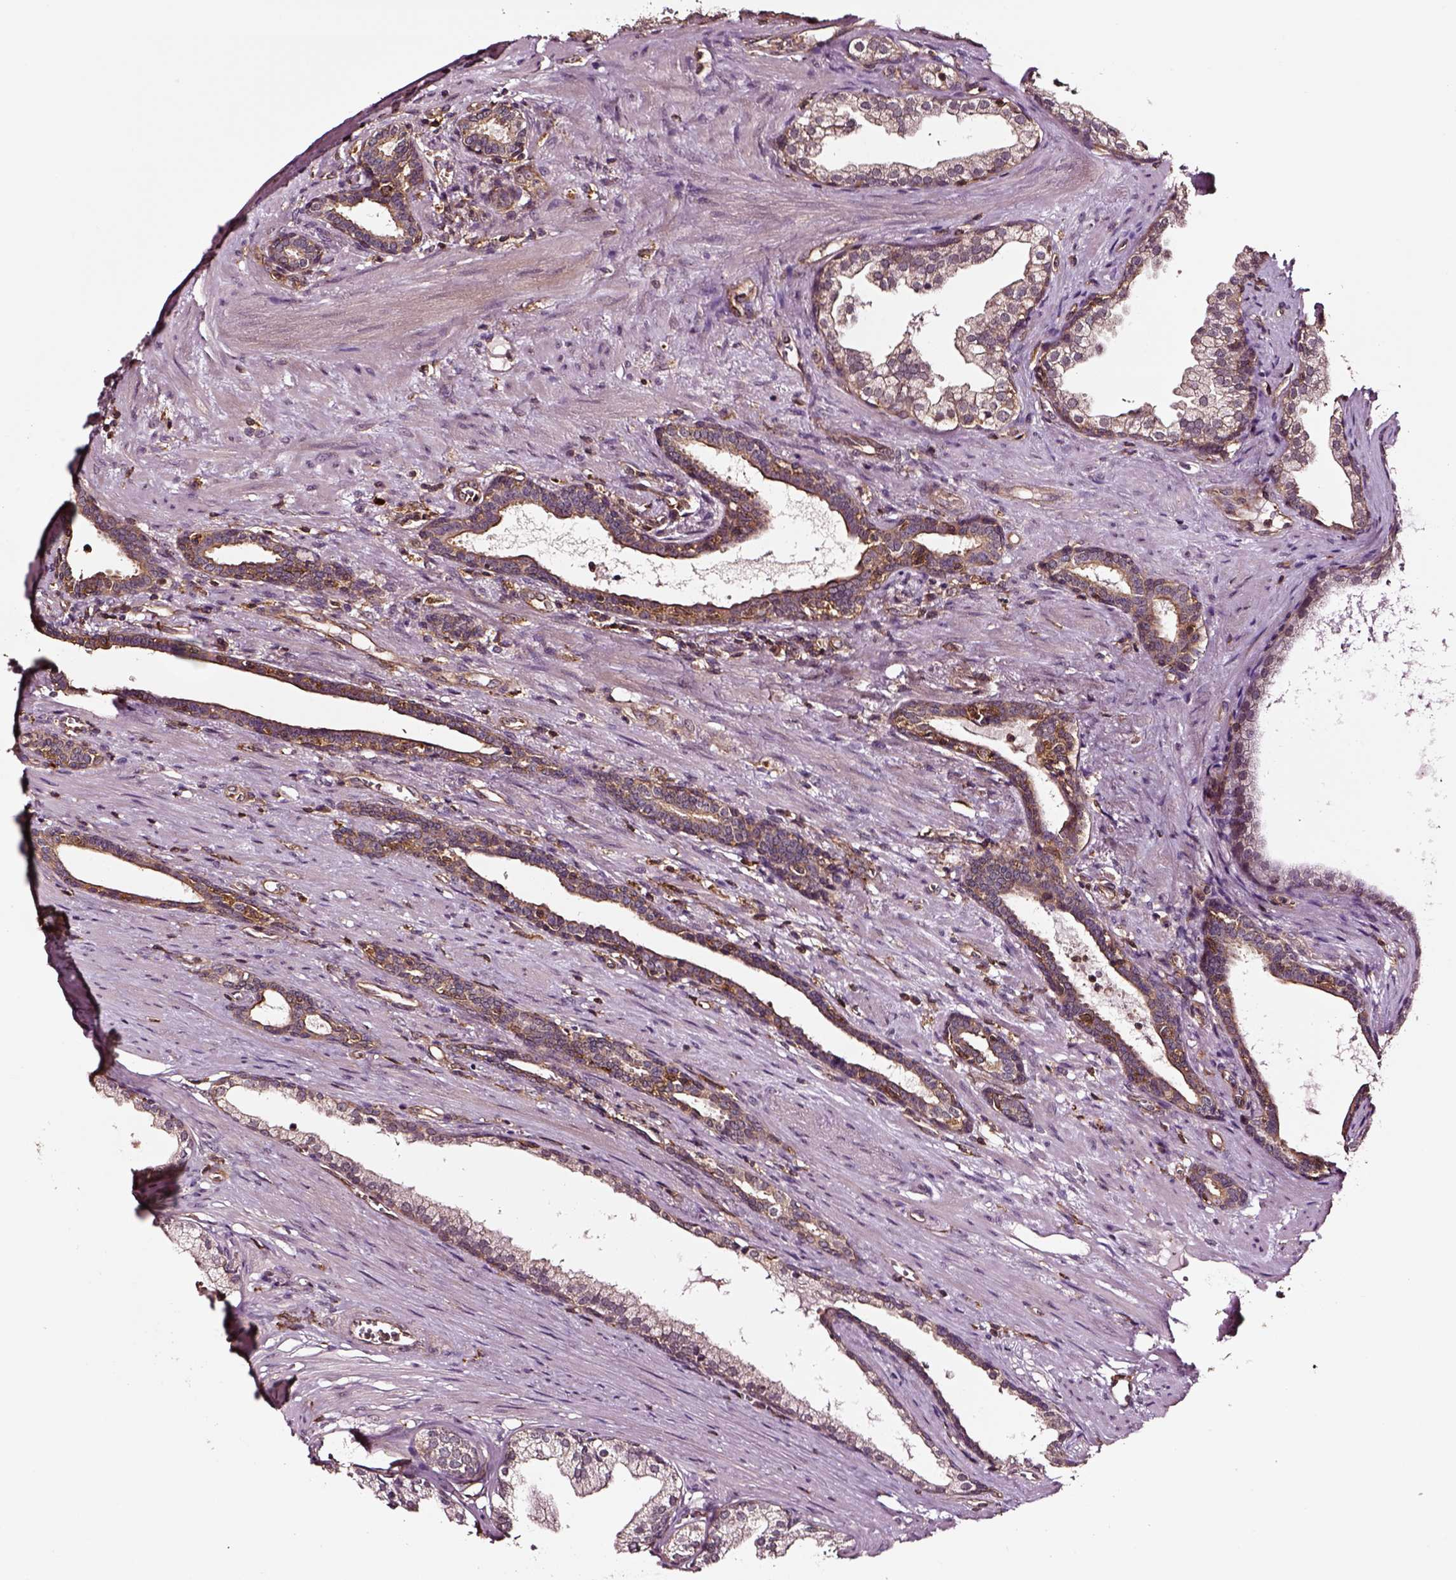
{"staining": {"intensity": "moderate", "quantity": ">75%", "location": "cytoplasmic/membranous"}, "tissue": "prostate cancer", "cell_type": "Tumor cells", "image_type": "cancer", "snomed": [{"axis": "morphology", "description": "Adenocarcinoma, NOS"}, {"axis": "topography", "description": "Prostate"}], "caption": "The histopathology image shows staining of prostate cancer (adenocarcinoma), revealing moderate cytoplasmic/membranous protein staining (brown color) within tumor cells.", "gene": "RASSF5", "patient": {"sex": "male", "age": 66}}